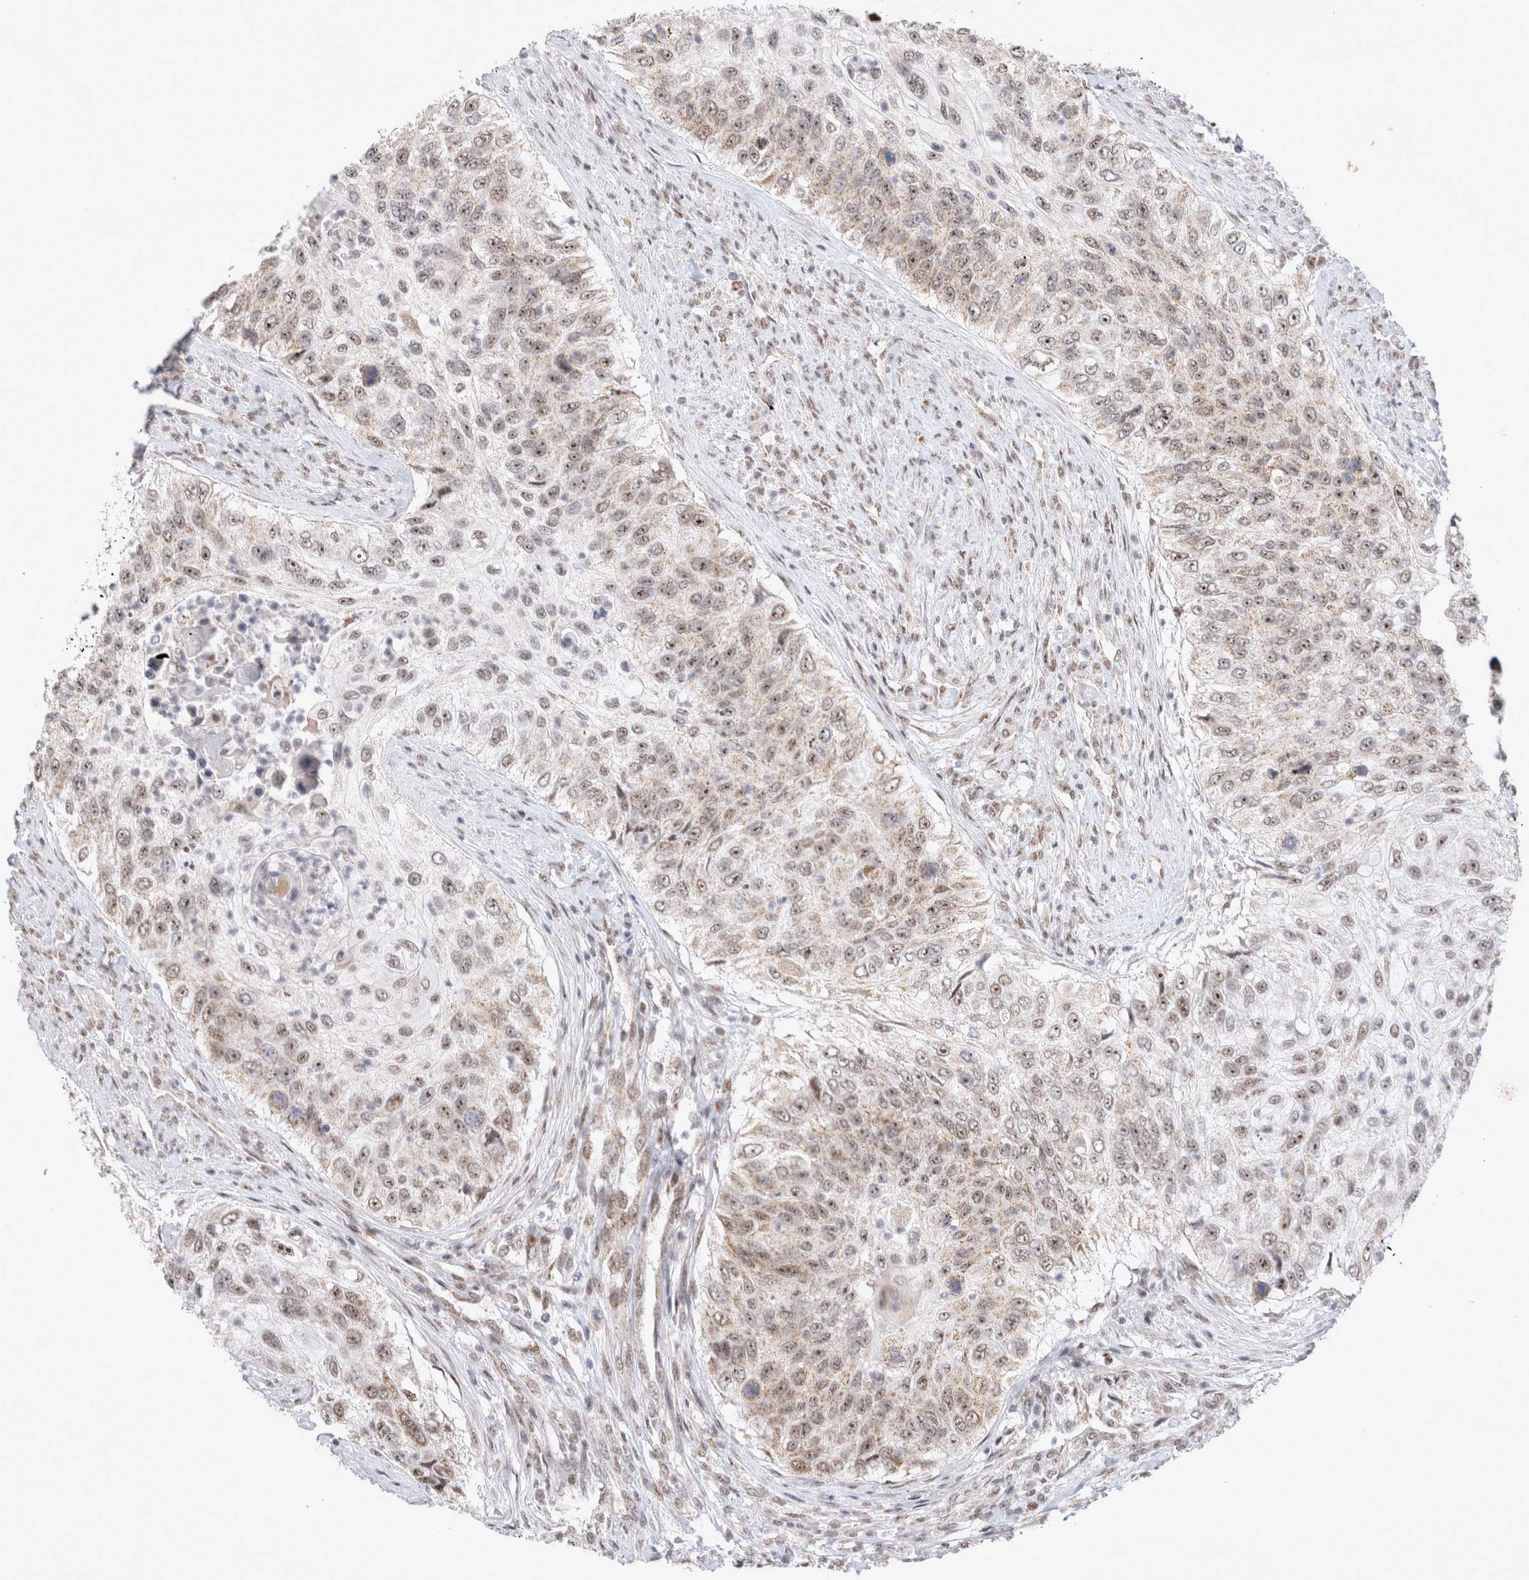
{"staining": {"intensity": "moderate", "quantity": ">75%", "location": "nuclear"}, "tissue": "urothelial cancer", "cell_type": "Tumor cells", "image_type": "cancer", "snomed": [{"axis": "morphology", "description": "Urothelial carcinoma, High grade"}, {"axis": "topography", "description": "Urinary bladder"}], "caption": "IHC photomicrograph of neoplastic tissue: human urothelial cancer stained using immunohistochemistry (IHC) shows medium levels of moderate protein expression localized specifically in the nuclear of tumor cells, appearing as a nuclear brown color.", "gene": "MRPL37", "patient": {"sex": "female", "age": 60}}